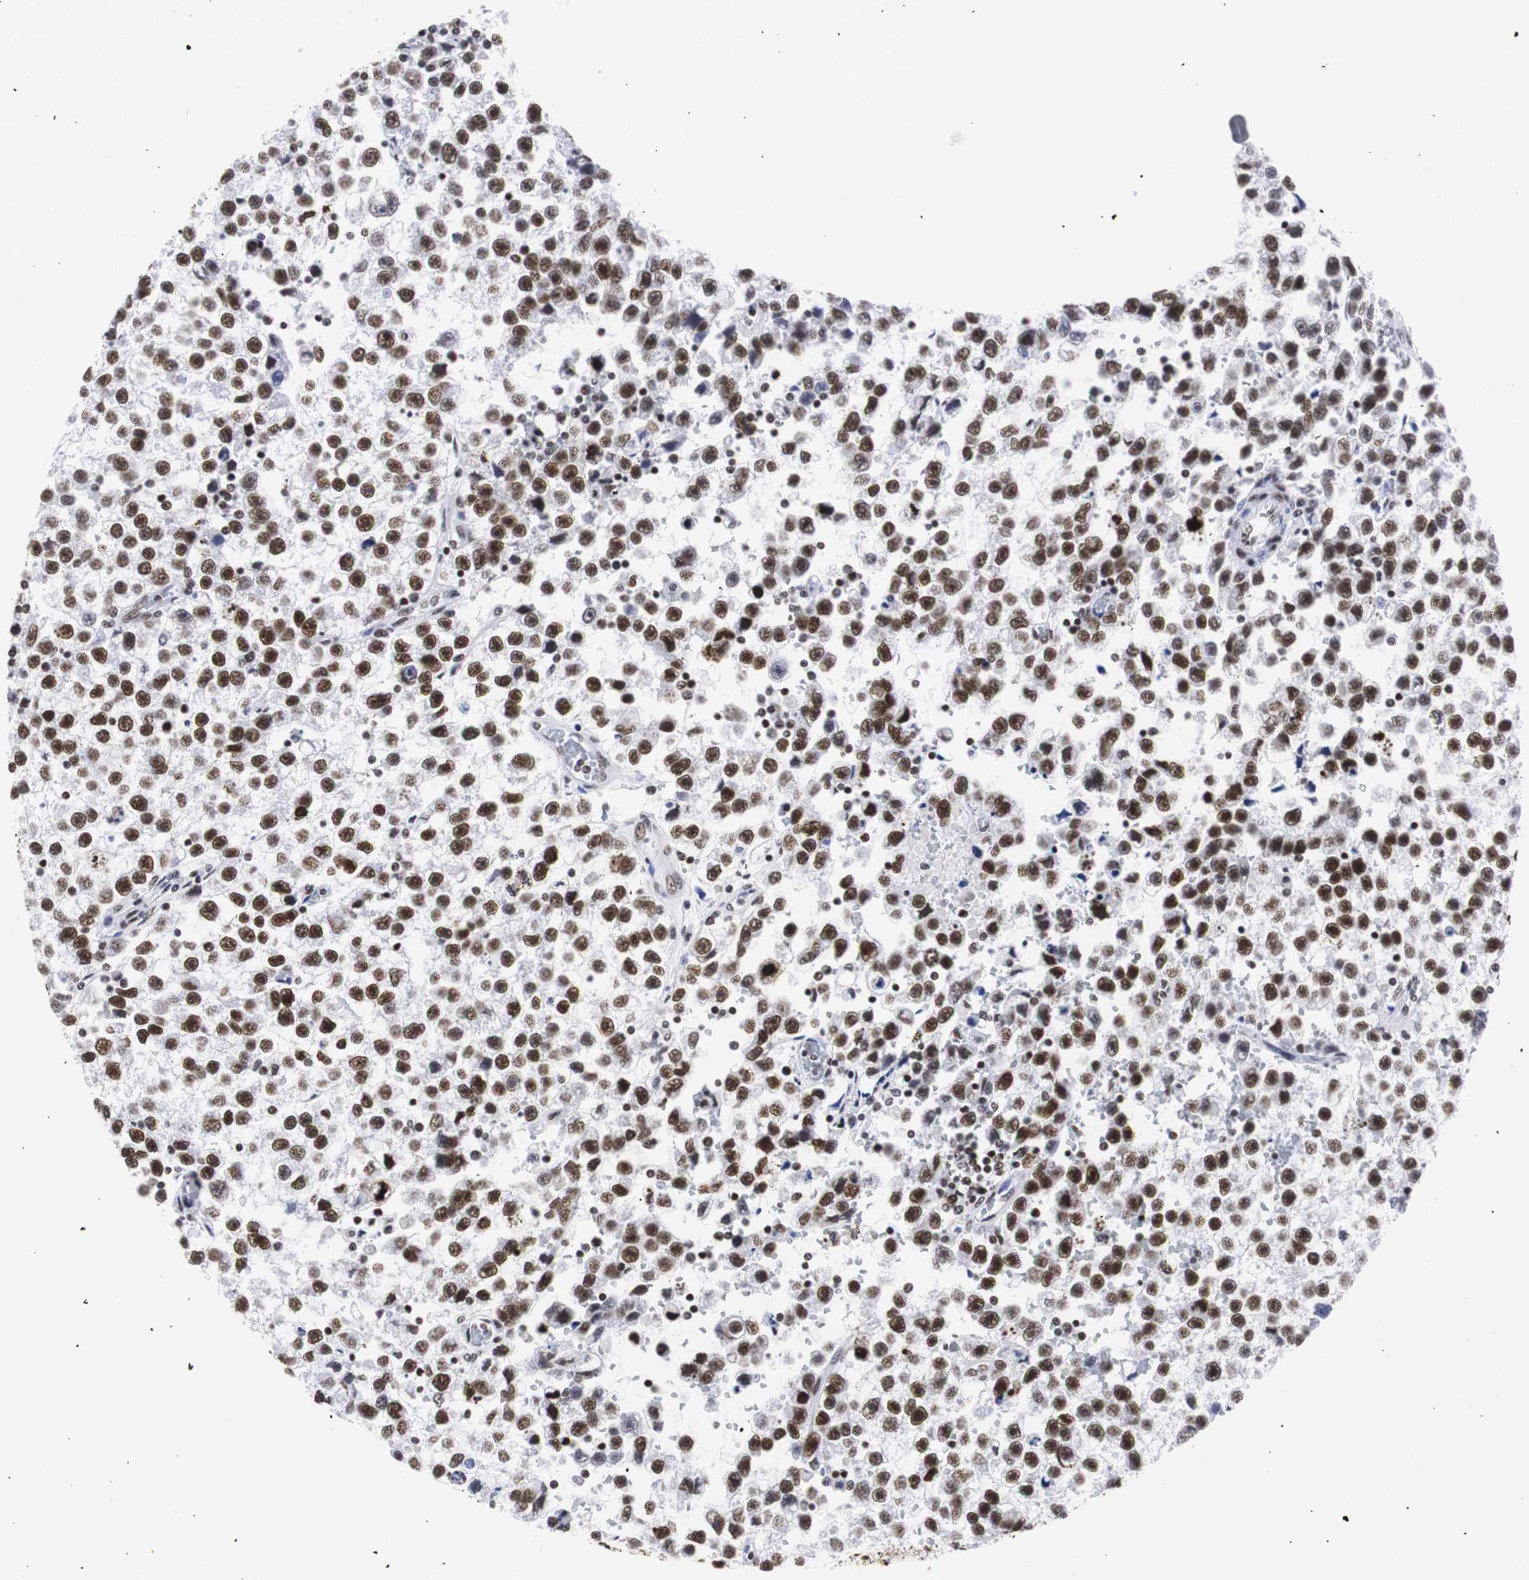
{"staining": {"intensity": "strong", "quantity": ">75%", "location": "nuclear"}, "tissue": "testis cancer", "cell_type": "Tumor cells", "image_type": "cancer", "snomed": [{"axis": "morphology", "description": "Seminoma, NOS"}, {"axis": "topography", "description": "Testis"}], "caption": "Immunohistochemical staining of human testis seminoma reveals high levels of strong nuclear protein positivity in approximately >75% of tumor cells.", "gene": "HNRNPH2", "patient": {"sex": "male", "age": 33}}